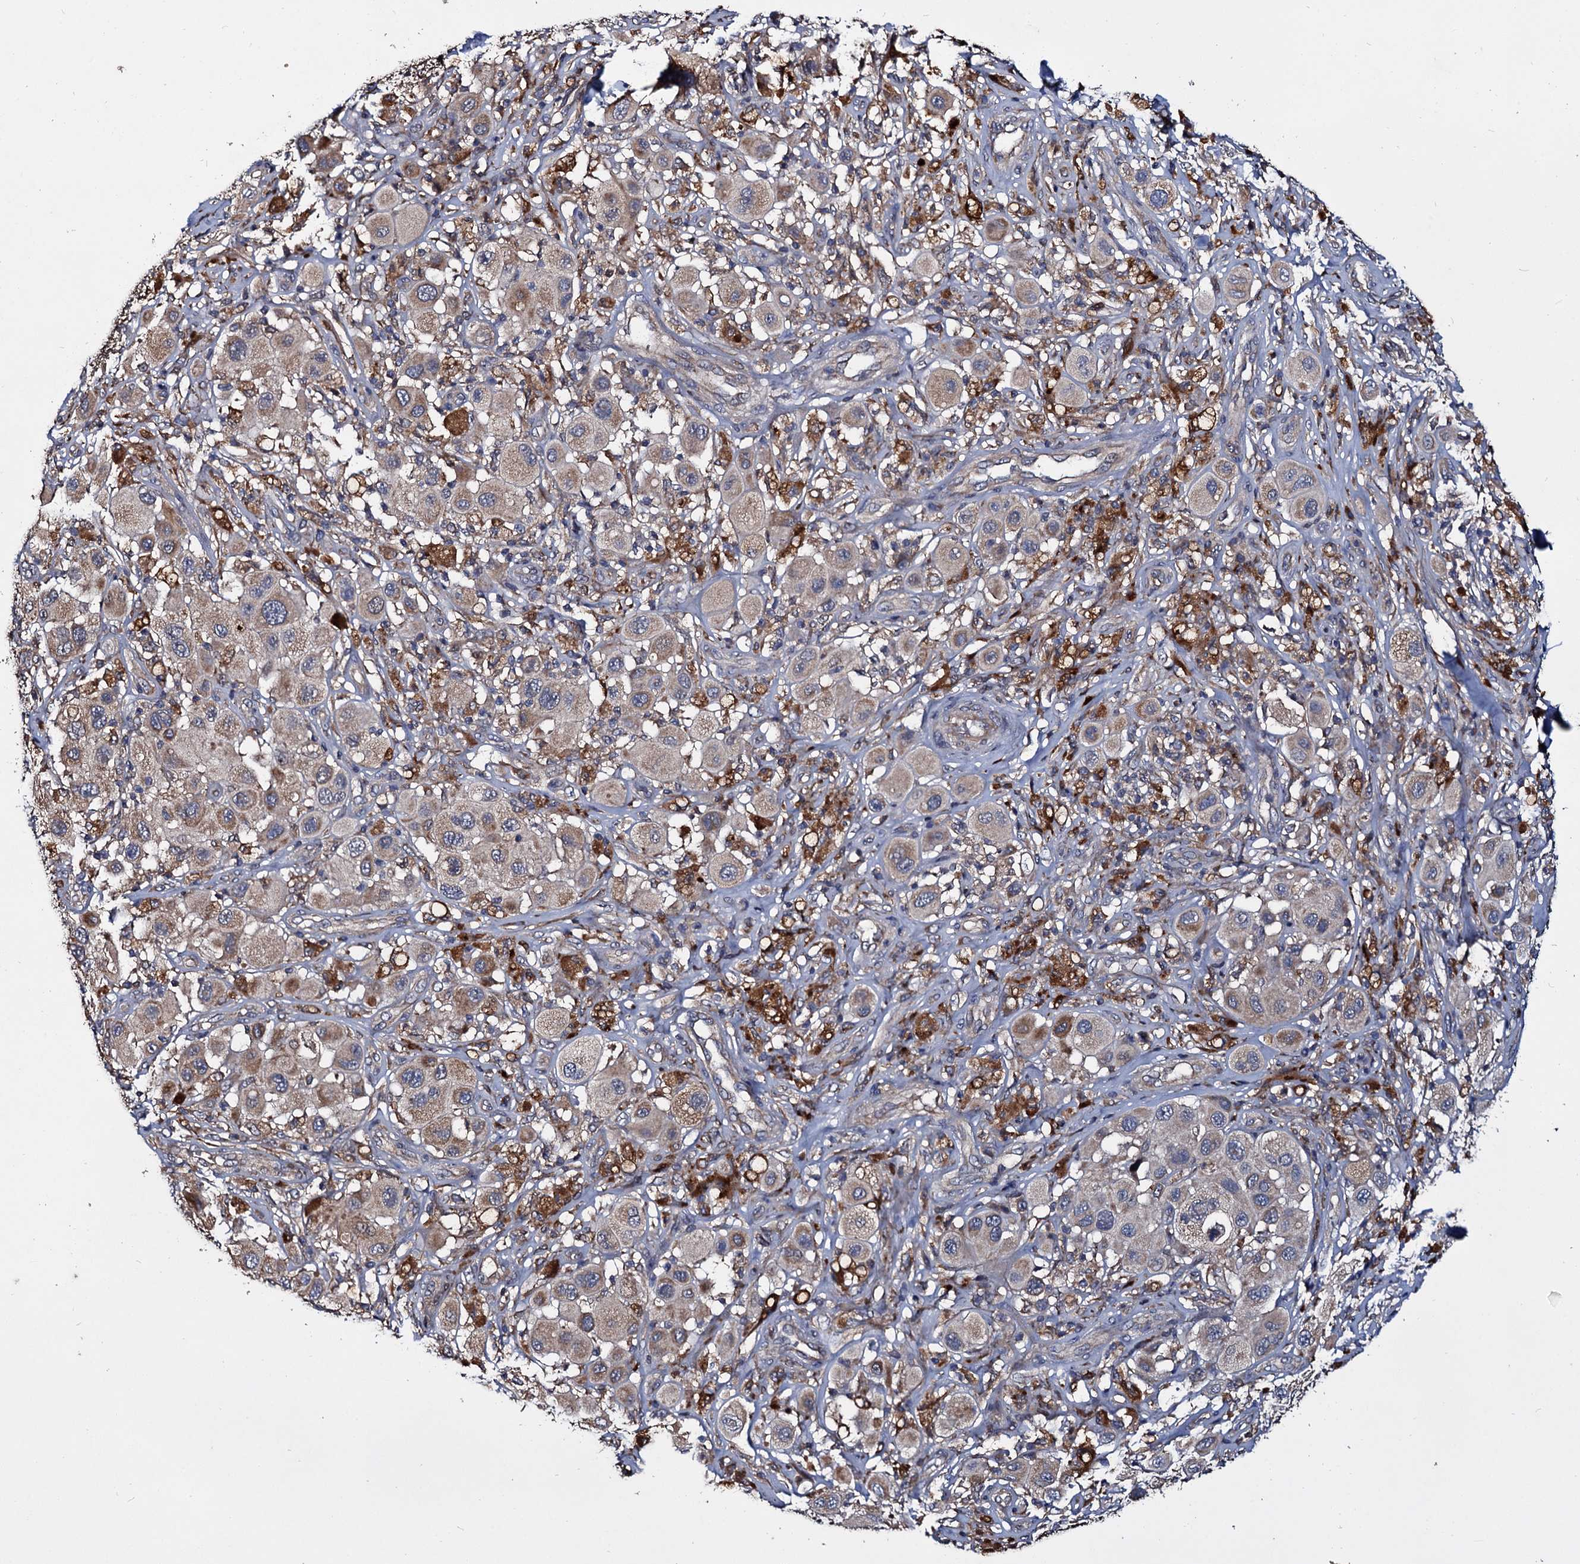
{"staining": {"intensity": "weak", "quantity": ">75%", "location": "cytoplasmic/membranous"}, "tissue": "melanoma", "cell_type": "Tumor cells", "image_type": "cancer", "snomed": [{"axis": "morphology", "description": "Malignant melanoma, Metastatic site"}, {"axis": "topography", "description": "Skin"}], "caption": "DAB (3,3'-diaminobenzidine) immunohistochemical staining of malignant melanoma (metastatic site) reveals weak cytoplasmic/membranous protein expression in about >75% of tumor cells.", "gene": "CEP192", "patient": {"sex": "male", "age": 41}}